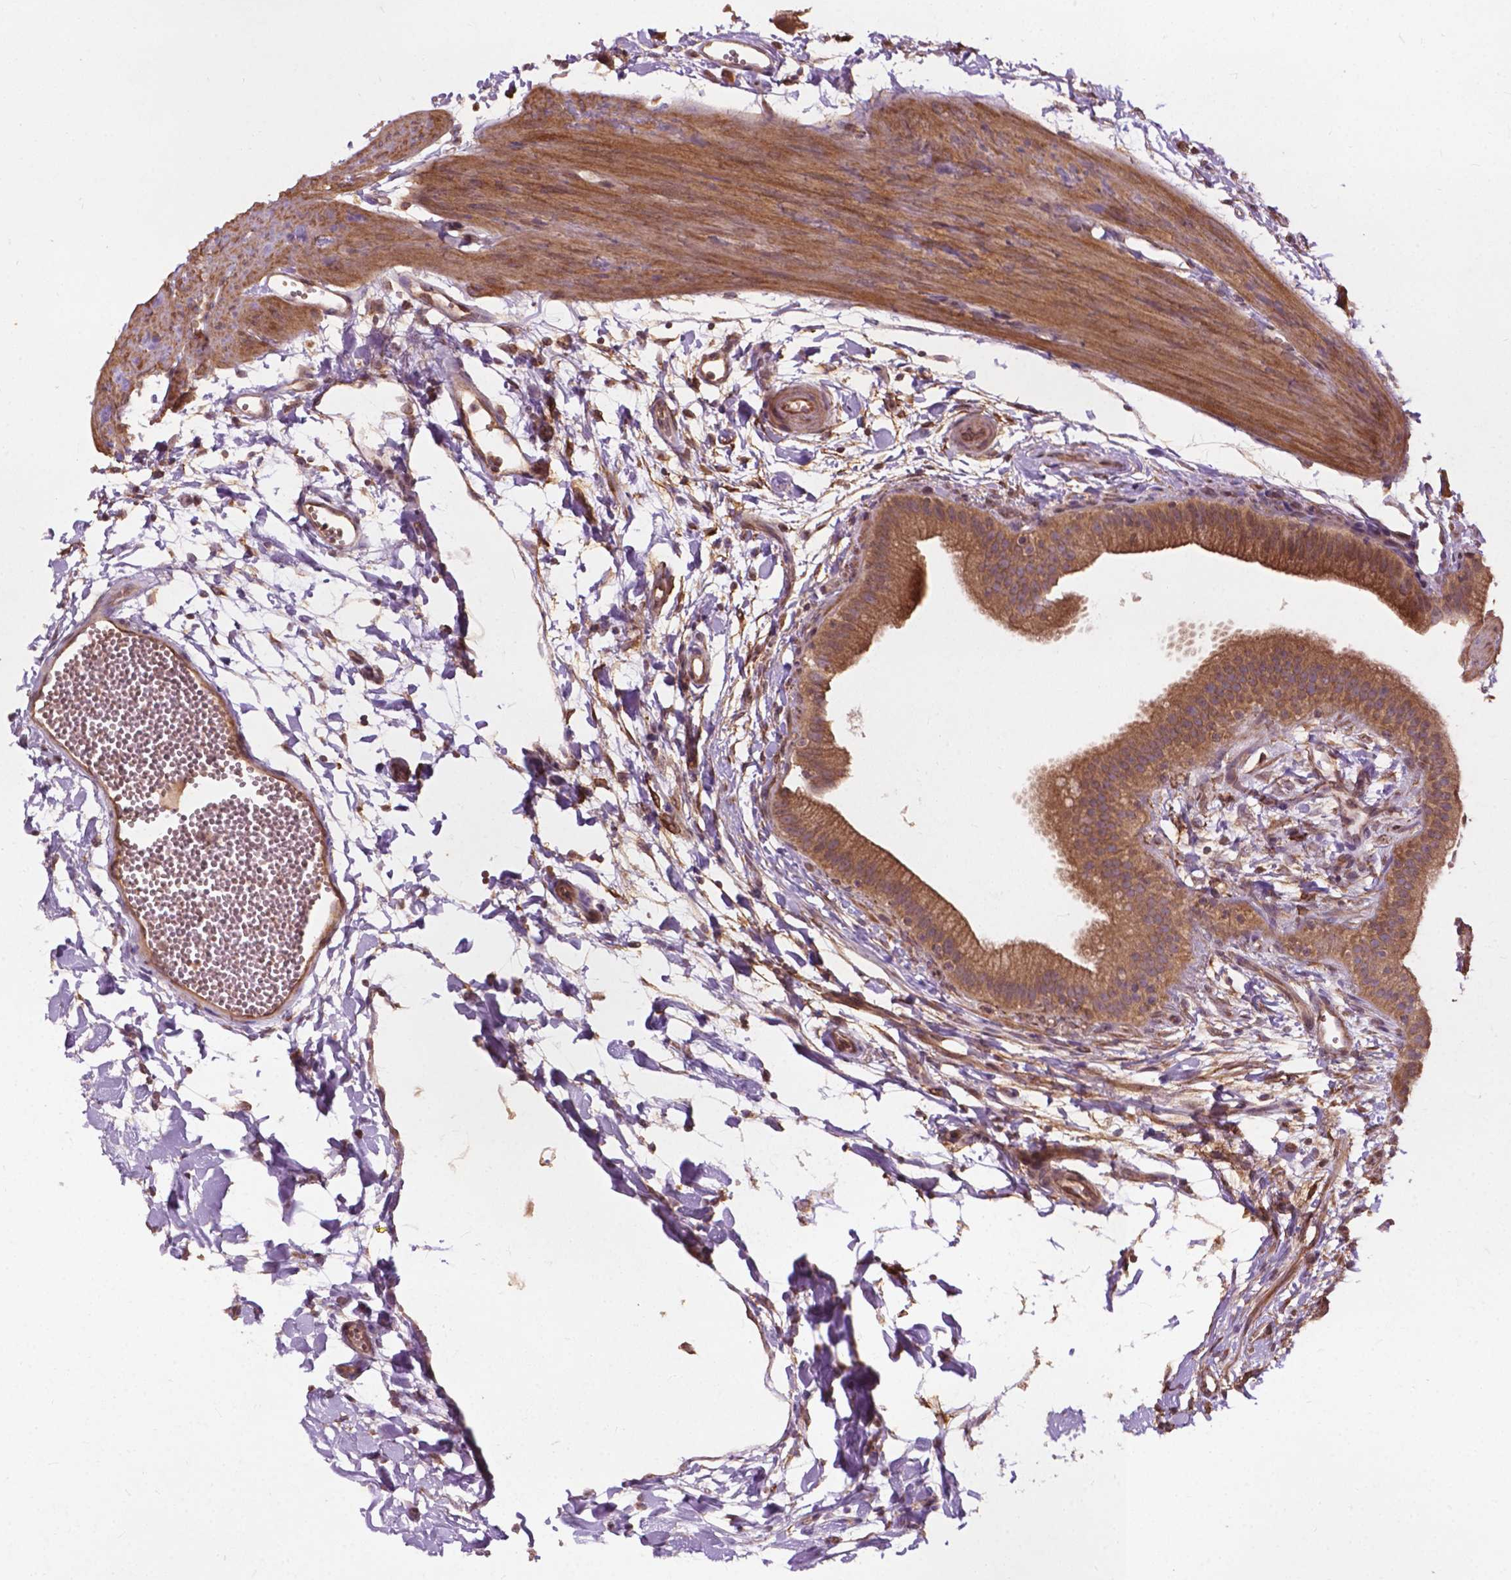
{"staining": {"intensity": "moderate", "quantity": ">75%", "location": "cytoplasmic/membranous"}, "tissue": "gallbladder", "cell_type": "Glandular cells", "image_type": "normal", "snomed": [{"axis": "morphology", "description": "Normal tissue, NOS"}, {"axis": "topography", "description": "Gallbladder"}], "caption": "DAB immunohistochemical staining of benign human gallbladder shows moderate cytoplasmic/membranous protein expression in about >75% of glandular cells.", "gene": "CDC42BPA", "patient": {"sex": "female", "age": 63}}